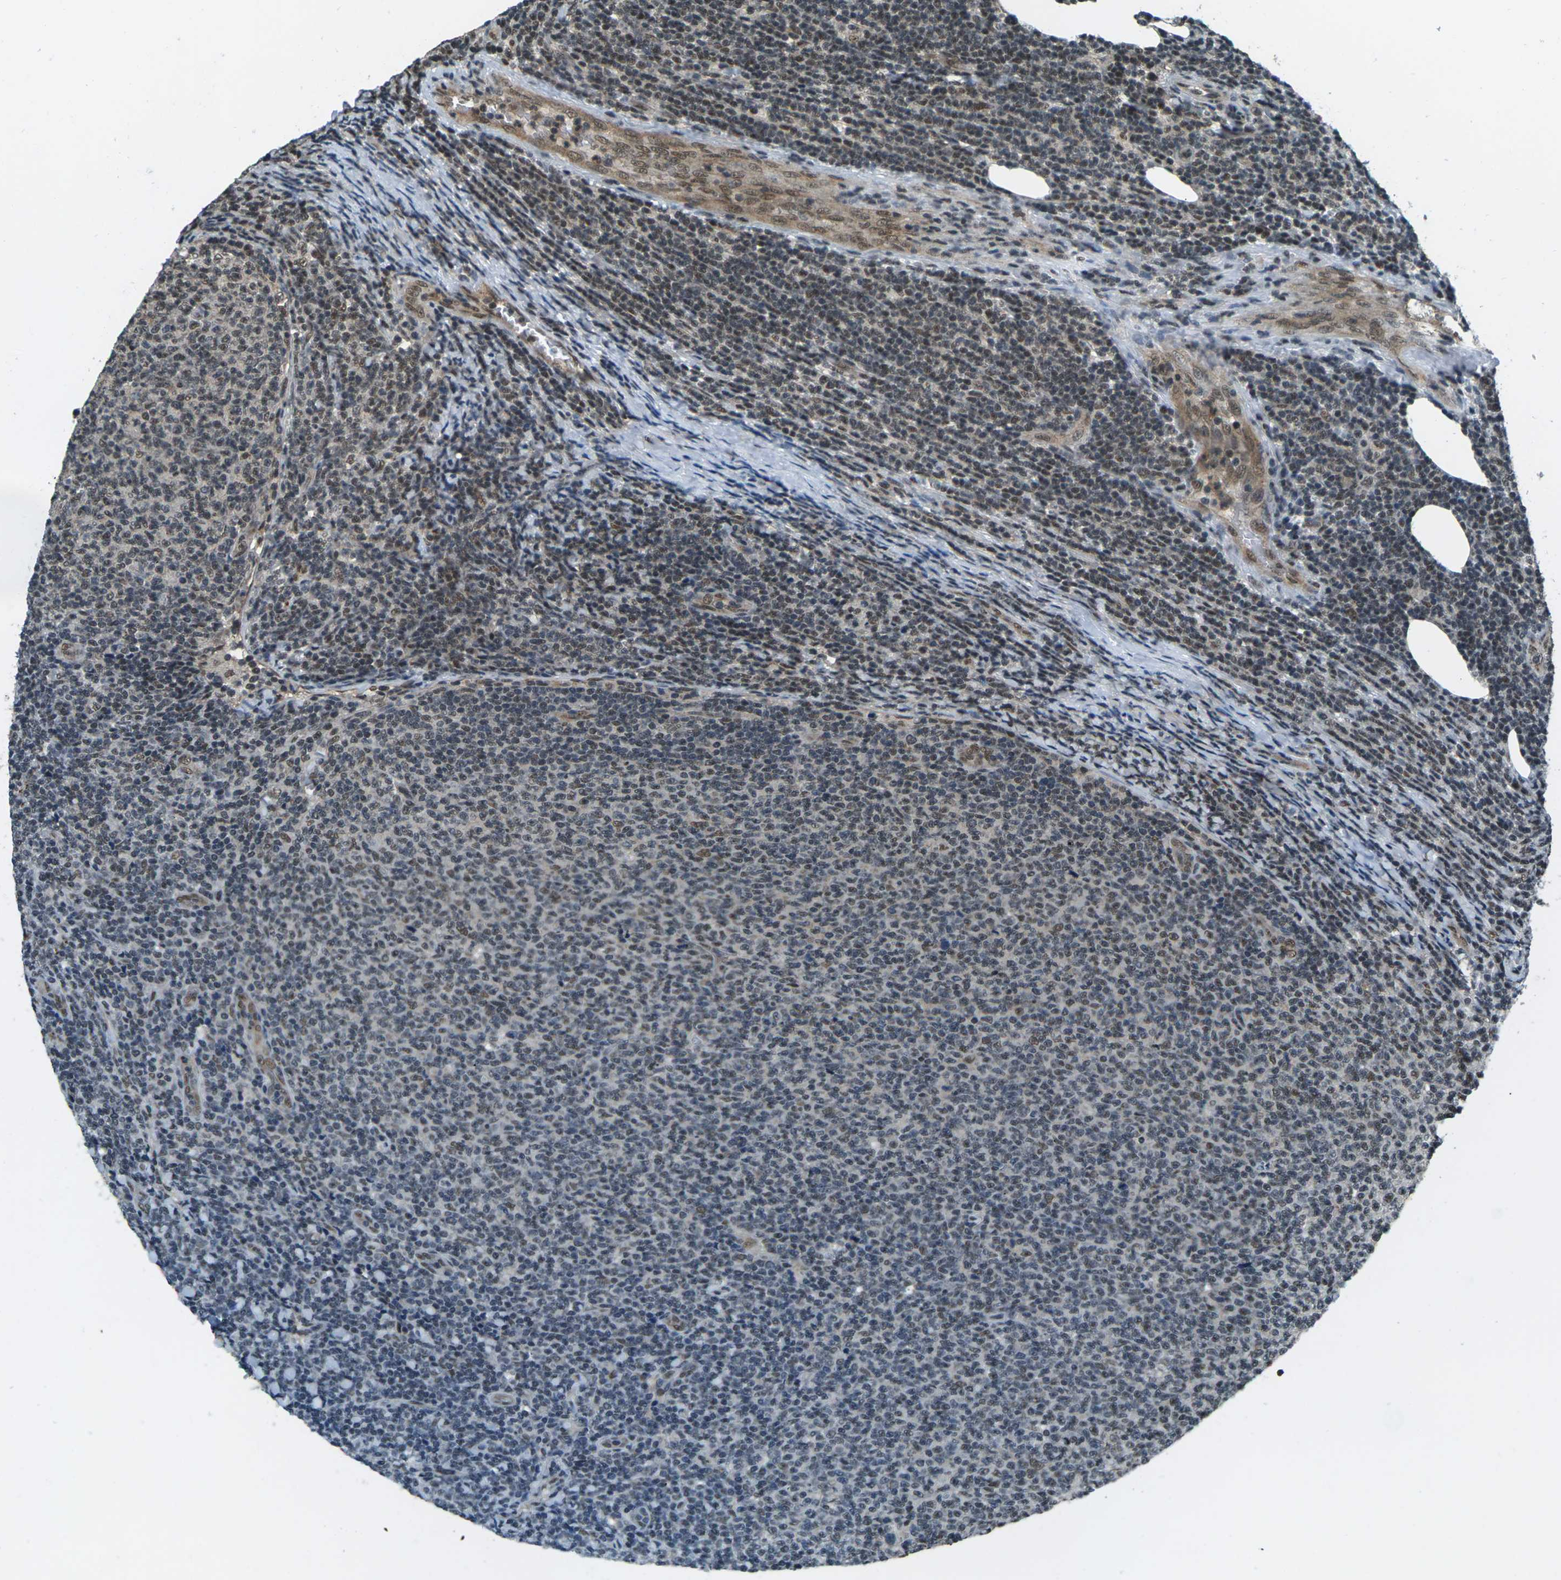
{"staining": {"intensity": "moderate", "quantity": "25%-75%", "location": "nuclear"}, "tissue": "lymphoma", "cell_type": "Tumor cells", "image_type": "cancer", "snomed": [{"axis": "morphology", "description": "Malignant lymphoma, non-Hodgkin's type, Low grade"}, {"axis": "topography", "description": "Lymph node"}], "caption": "Malignant lymphoma, non-Hodgkin's type (low-grade) stained with a protein marker reveals moderate staining in tumor cells.", "gene": "NR4A2", "patient": {"sex": "male", "age": 66}}